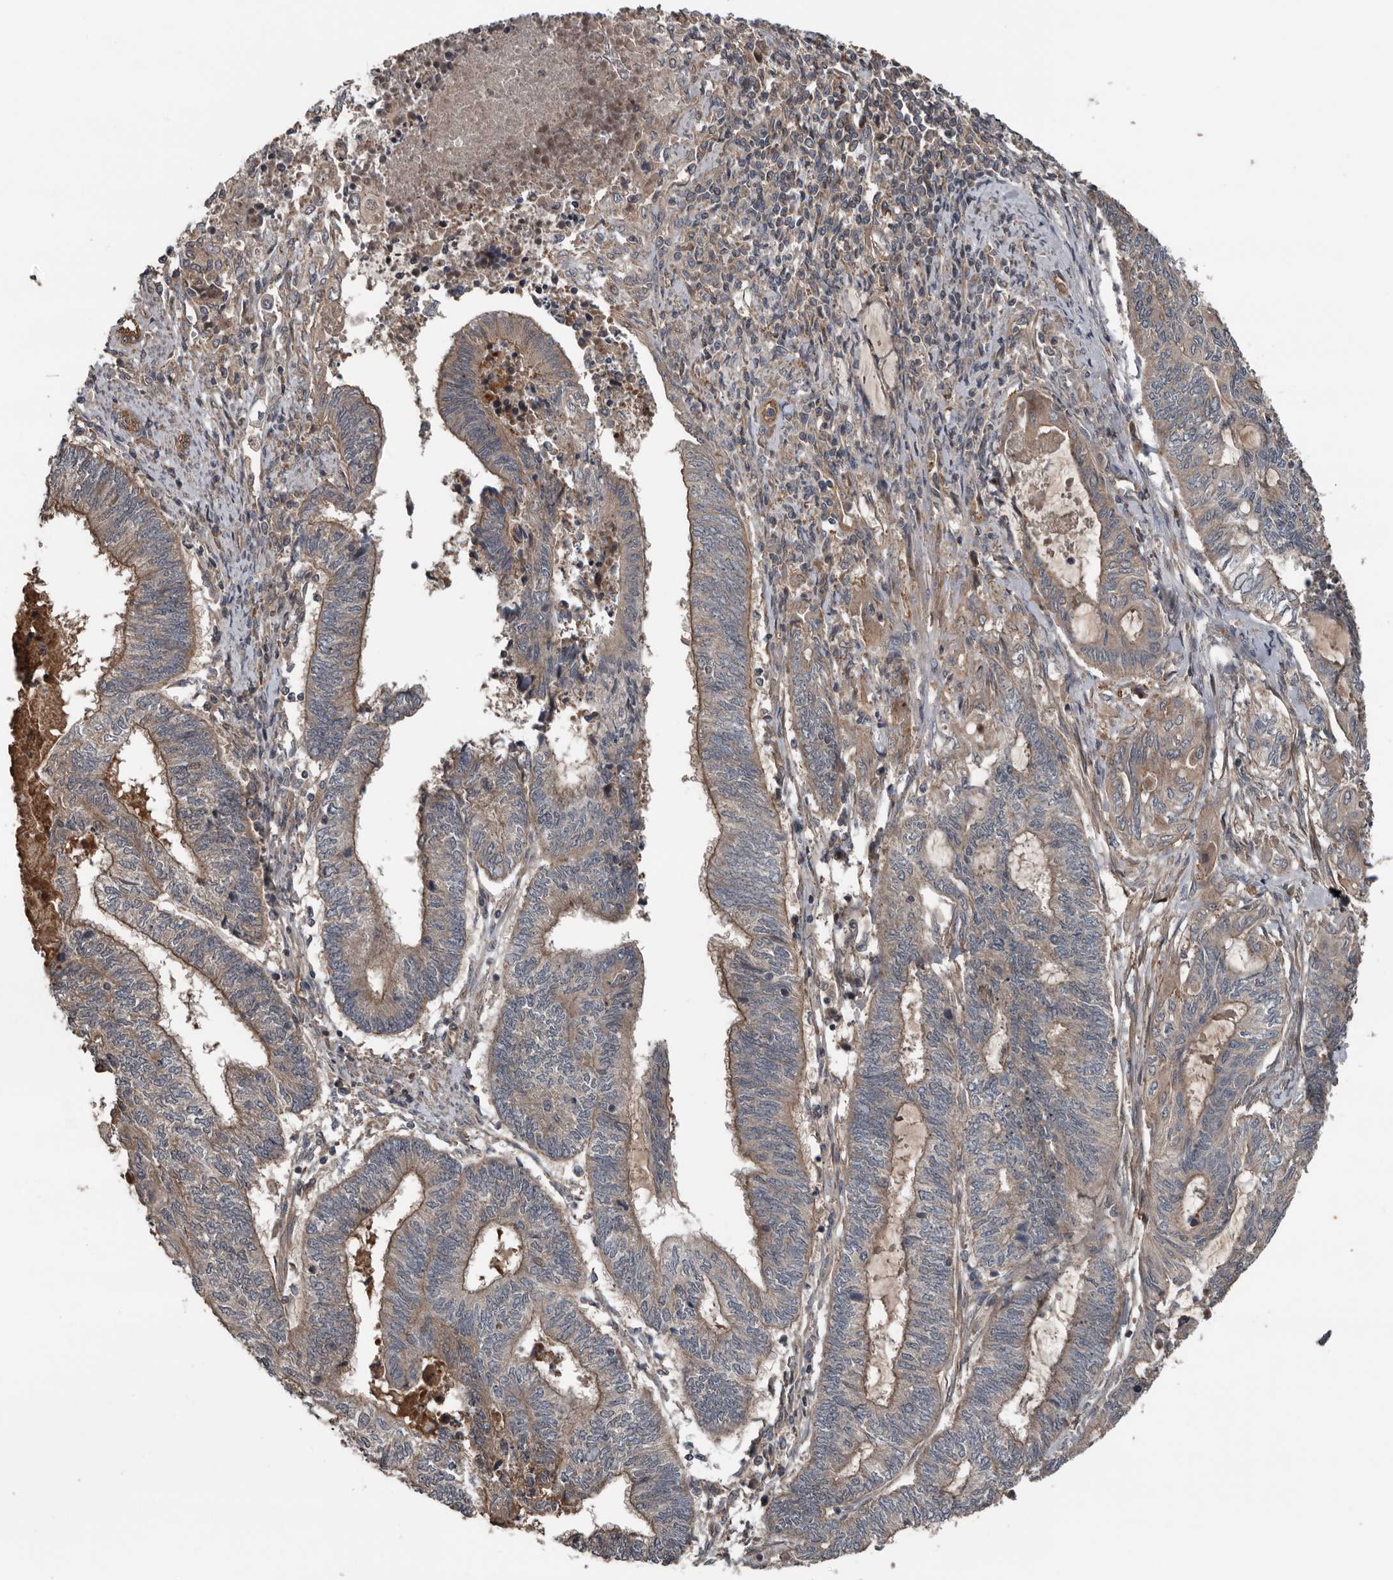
{"staining": {"intensity": "moderate", "quantity": "25%-75%", "location": "cytoplasmic/membranous"}, "tissue": "endometrial cancer", "cell_type": "Tumor cells", "image_type": "cancer", "snomed": [{"axis": "morphology", "description": "Adenocarcinoma, NOS"}, {"axis": "topography", "description": "Uterus"}, {"axis": "topography", "description": "Endometrium"}], "caption": "A brown stain labels moderate cytoplasmic/membranous positivity of a protein in human endometrial cancer (adenocarcinoma) tumor cells. Using DAB (3,3'-diaminobenzidine) (brown) and hematoxylin (blue) stains, captured at high magnification using brightfield microscopy.", "gene": "DNAJB4", "patient": {"sex": "female", "age": 70}}